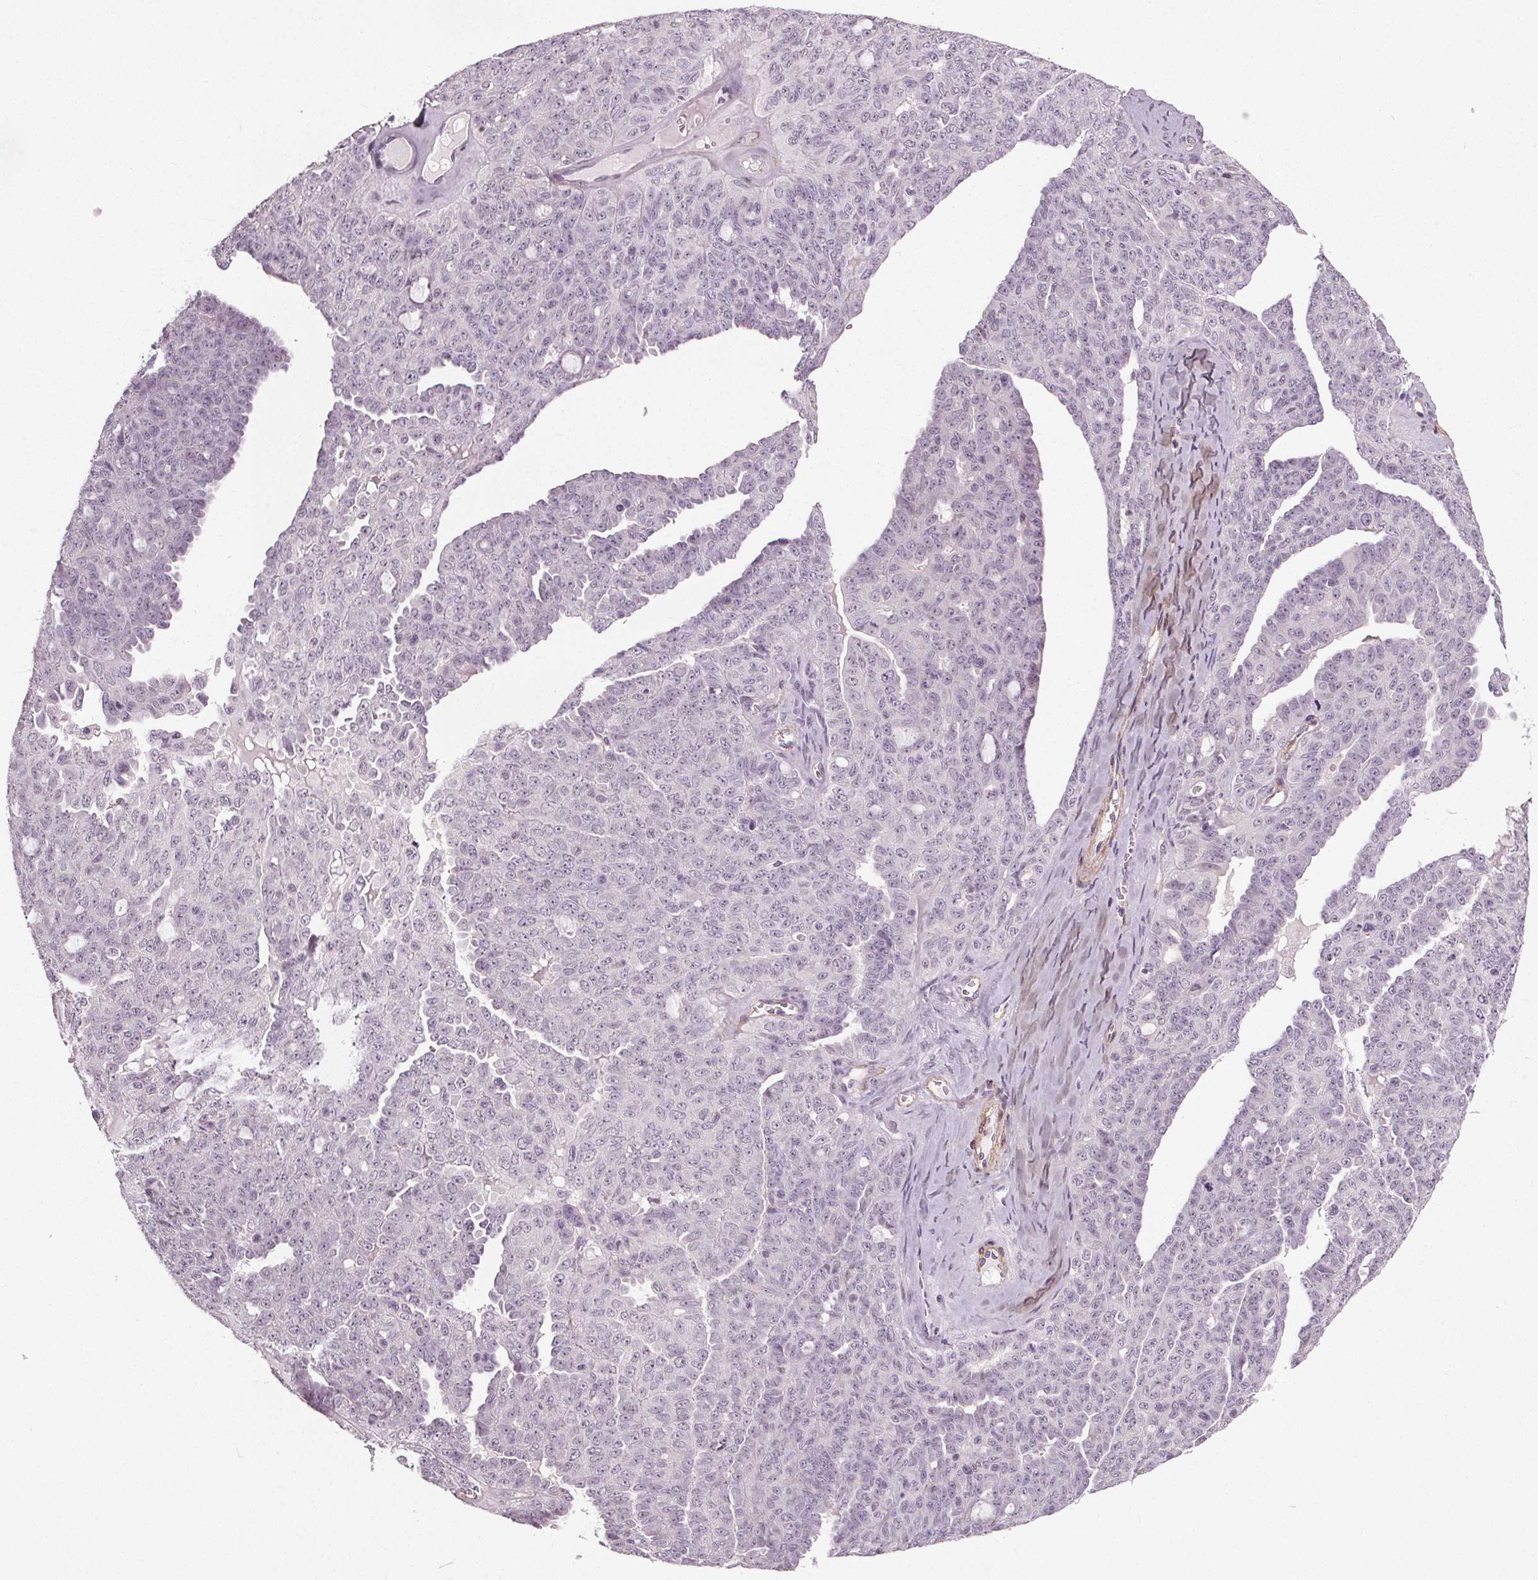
{"staining": {"intensity": "negative", "quantity": "none", "location": "none"}, "tissue": "ovarian cancer", "cell_type": "Tumor cells", "image_type": "cancer", "snomed": [{"axis": "morphology", "description": "Cystadenocarcinoma, serous, NOS"}, {"axis": "topography", "description": "Ovary"}], "caption": "DAB immunohistochemical staining of serous cystadenocarcinoma (ovarian) shows no significant expression in tumor cells. (DAB (3,3'-diaminobenzidine) immunohistochemistry, high magnification).", "gene": "PKP1", "patient": {"sex": "female", "age": 71}}